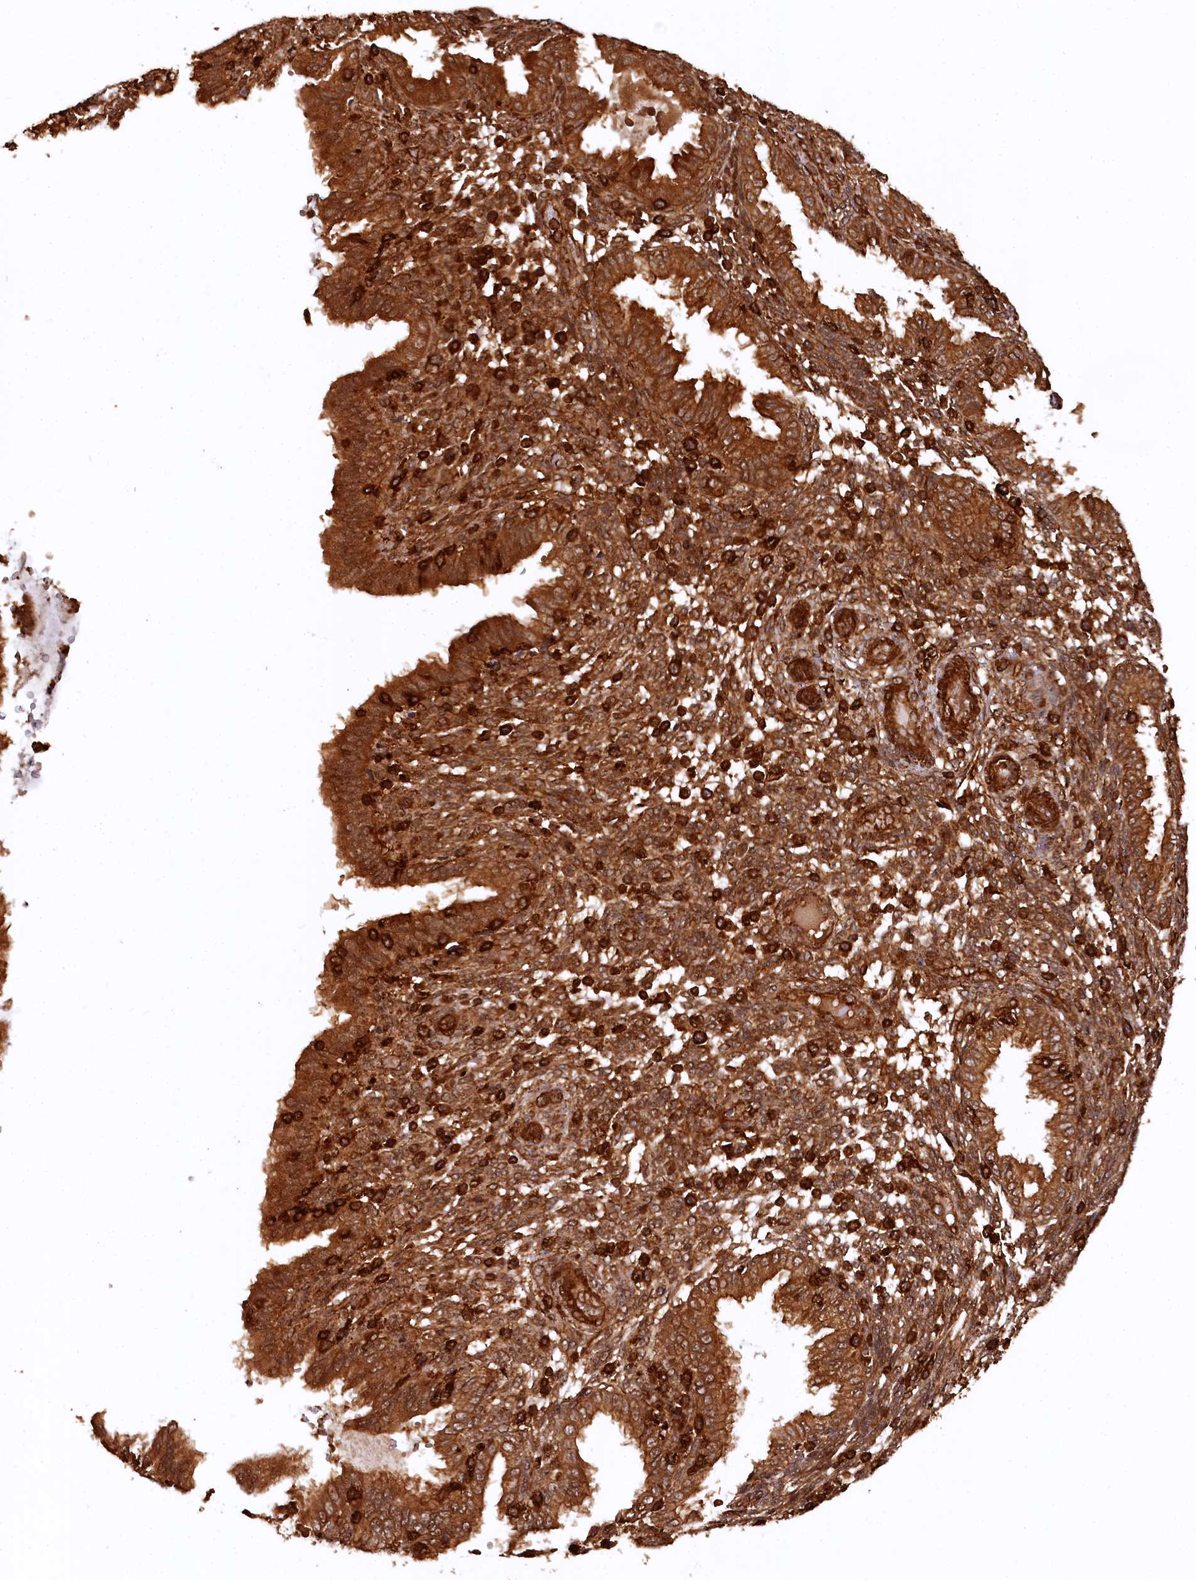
{"staining": {"intensity": "moderate", "quantity": ">75%", "location": "cytoplasmic/membranous"}, "tissue": "endometrium", "cell_type": "Cells in endometrial stroma", "image_type": "normal", "snomed": [{"axis": "morphology", "description": "Normal tissue, NOS"}, {"axis": "topography", "description": "Endometrium"}], "caption": "Protein staining reveals moderate cytoplasmic/membranous positivity in about >75% of cells in endometrial stroma in unremarkable endometrium. (Brightfield microscopy of DAB IHC at high magnification).", "gene": "STUB1", "patient": {"sex": "female", "age": 33}}